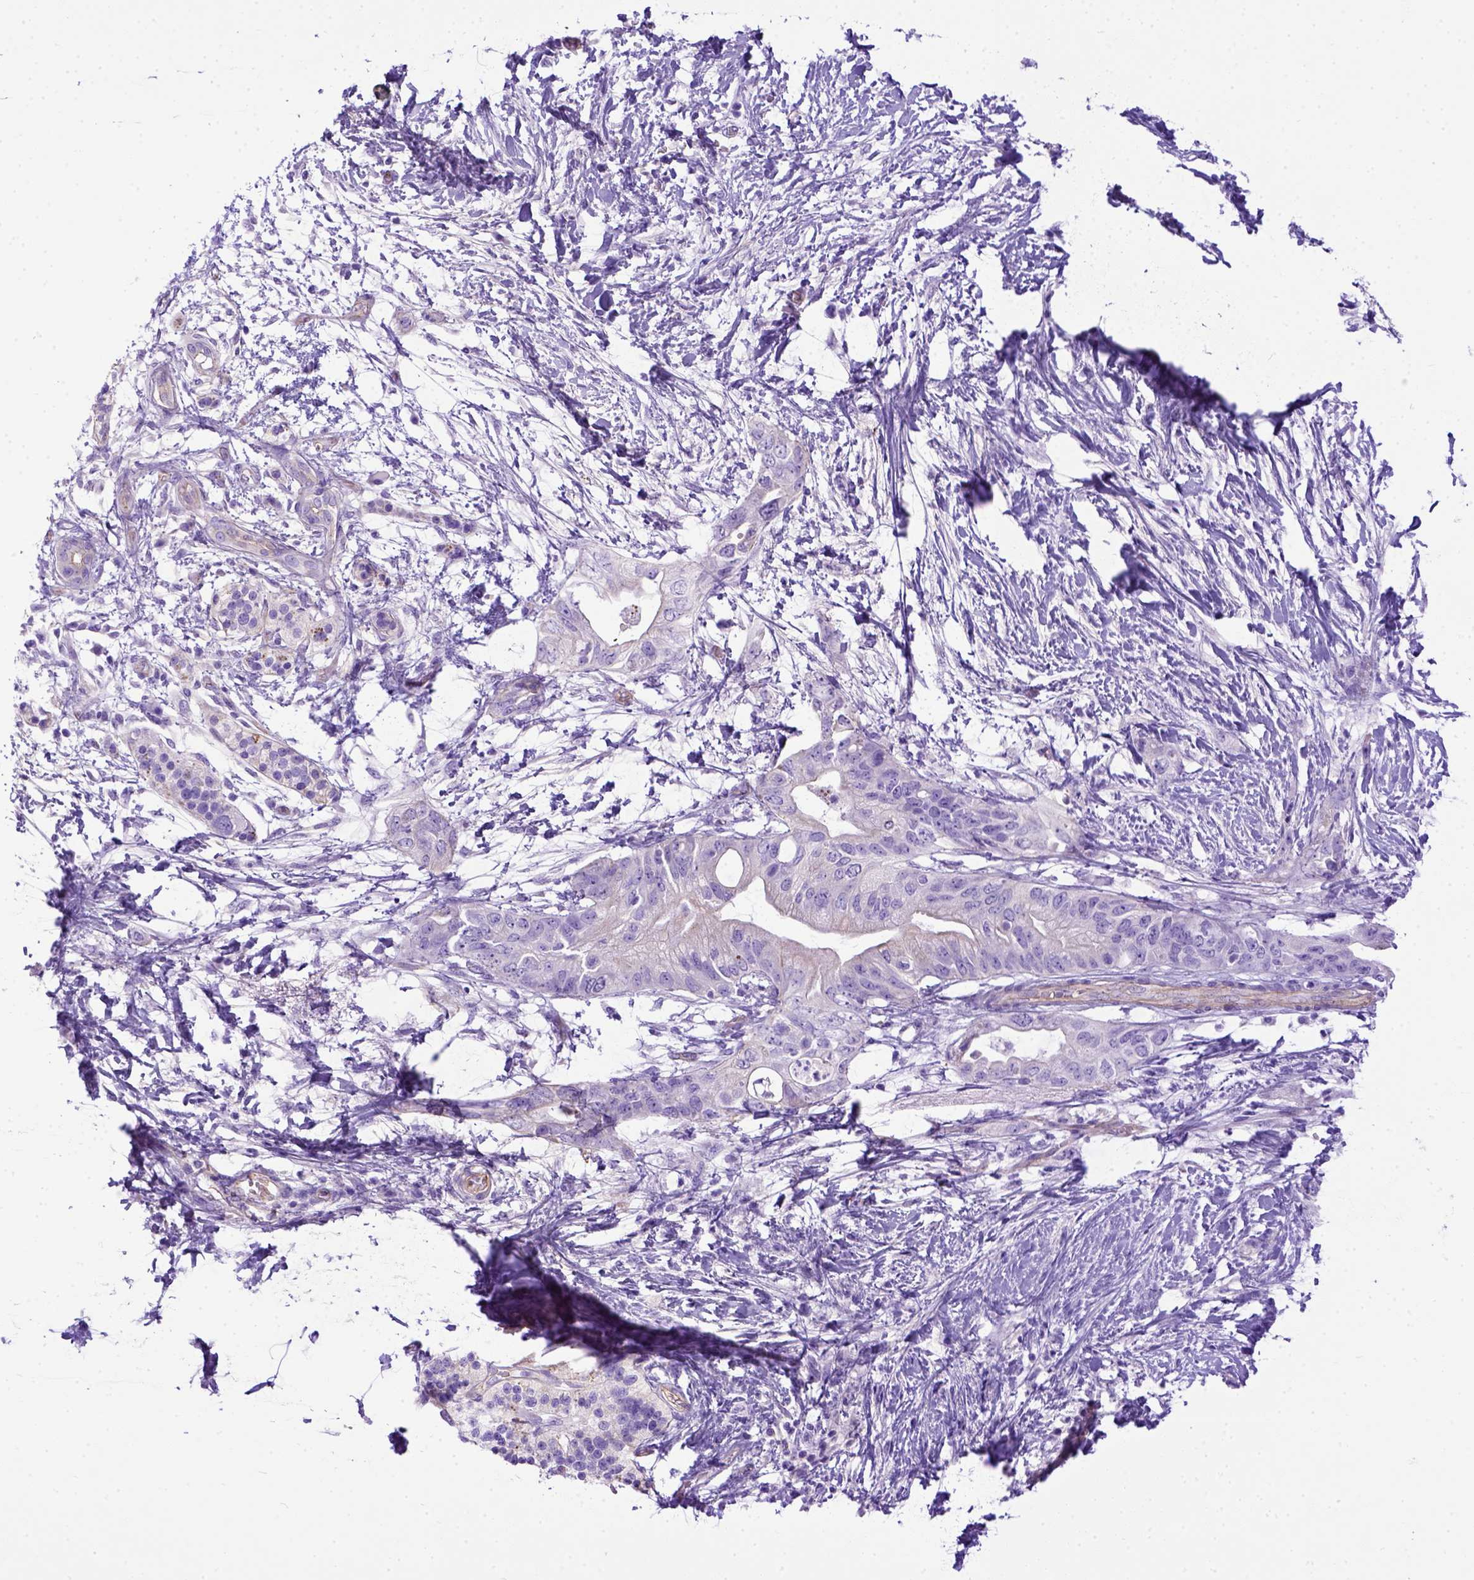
{"staining": {"intensity": "negative", "quantity": "none", "location": "none"}, "tissue": "pancreatic cancer", "cell_type": "Tumor cells", "image_type": "cancer", "snomed": [{"axis": "morphology", "description": "Adenocarcinoma, NOS"}, {"axis": "topography", "description": "Pancreas"}], "caption": "Immunohistochemistry (IHC) of human pancreatic cancer reveals no expression in tumor cells.", "gene": "LRRC18", "patient": {"sex": "female", "age": 72}}